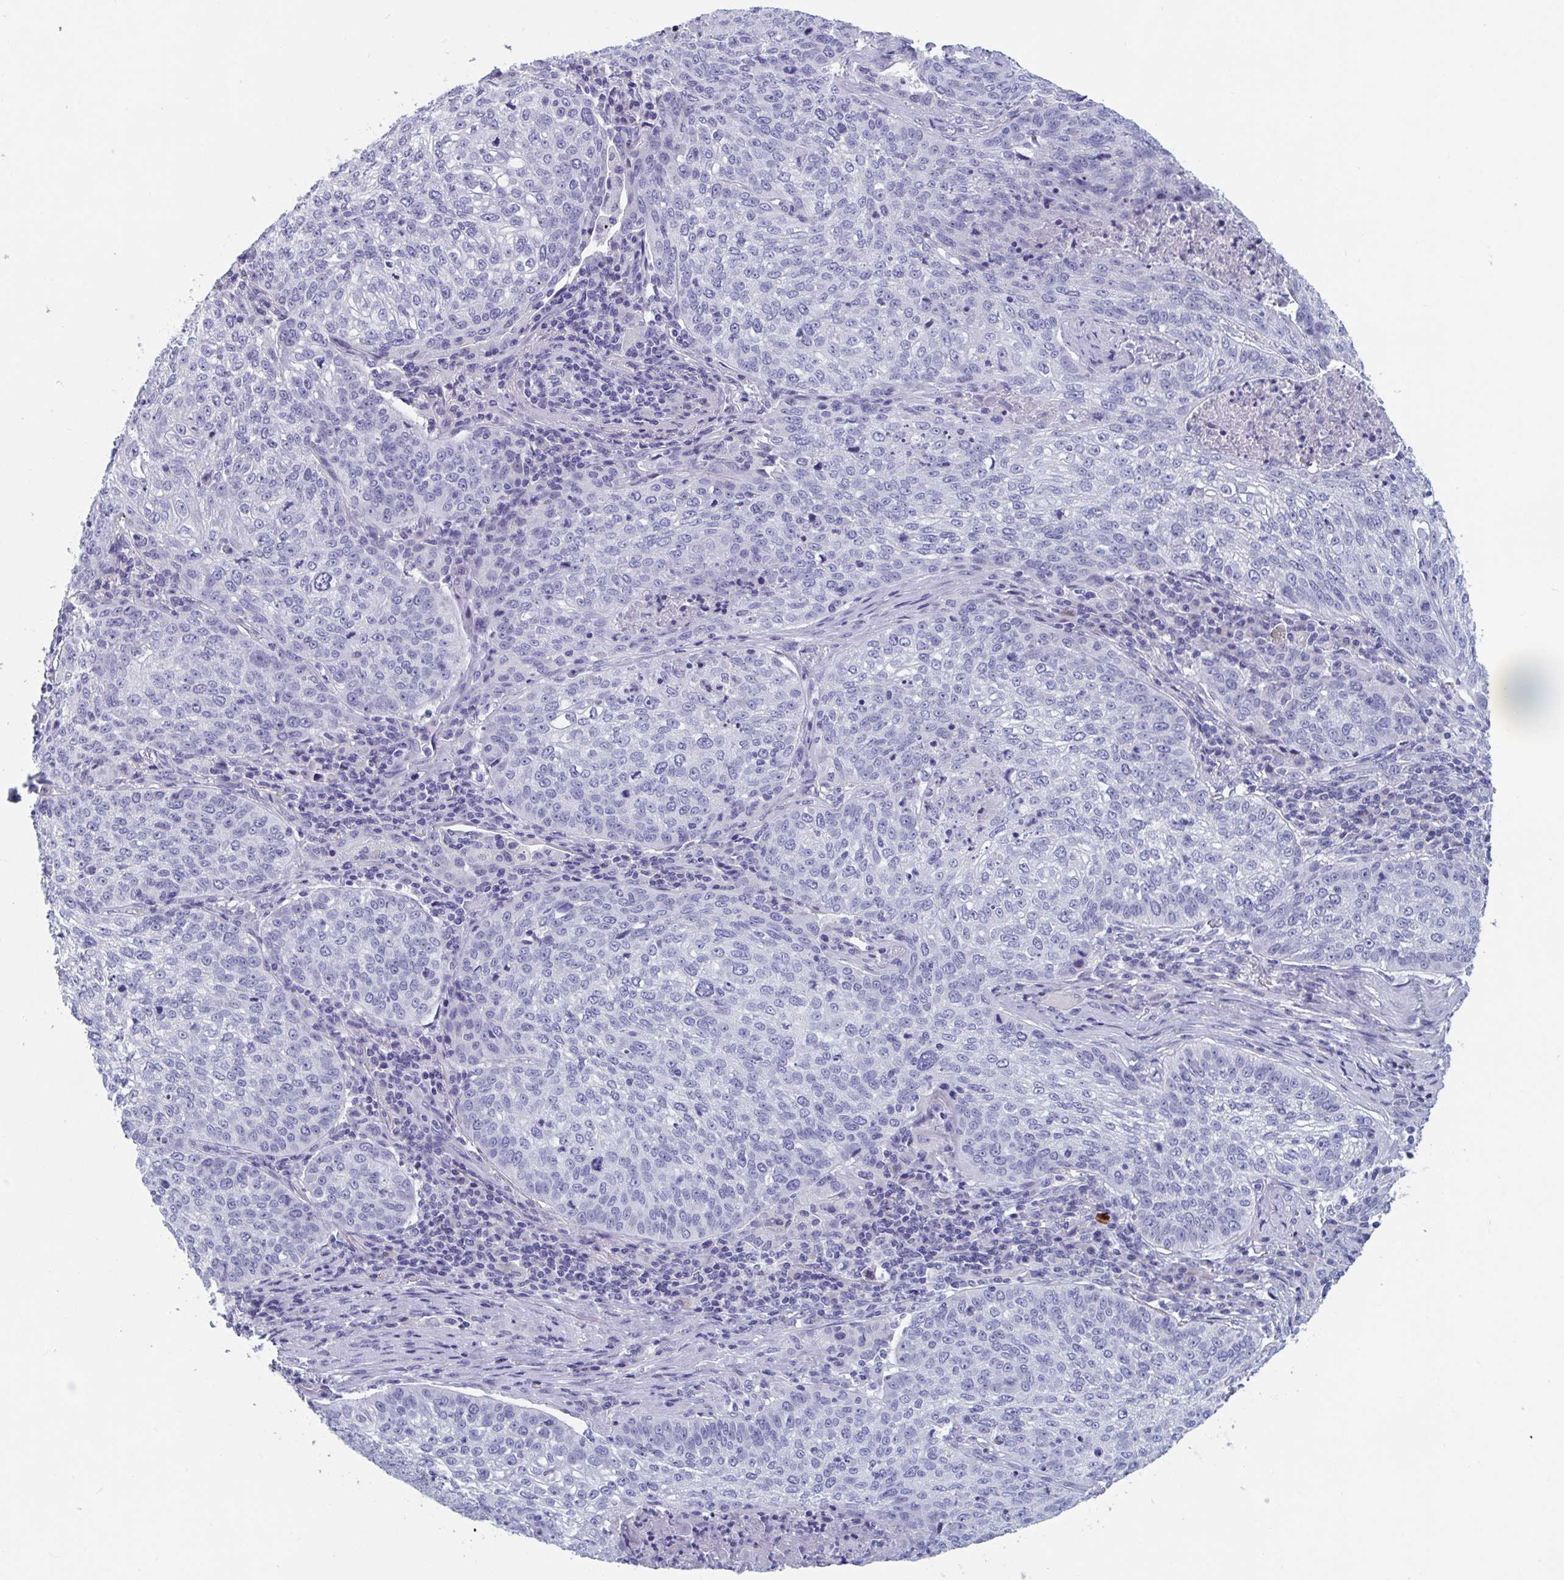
{"staining": {"intensity": "negative", "quantity": "none", "location": "none"}, "tissue": "lung cancer", "cell_type": "Tumor cells", "image_type": "cancer", "snomed": [{"axis": "morphology", "description": "Squamous cell carcinoma, NOS"}, {"axis": "topography", "description": "Lung"}], "caption": "The image displays no significant expression in tumor cells of squamous cell carcinoma (lung). (DAB (3,3'-diaminobenzidine) immunohistochemistry visualized using brightfield microscopy, high magnification).", "gene": "DPEP3", "patient": {"sex": "male", "age": 63}}